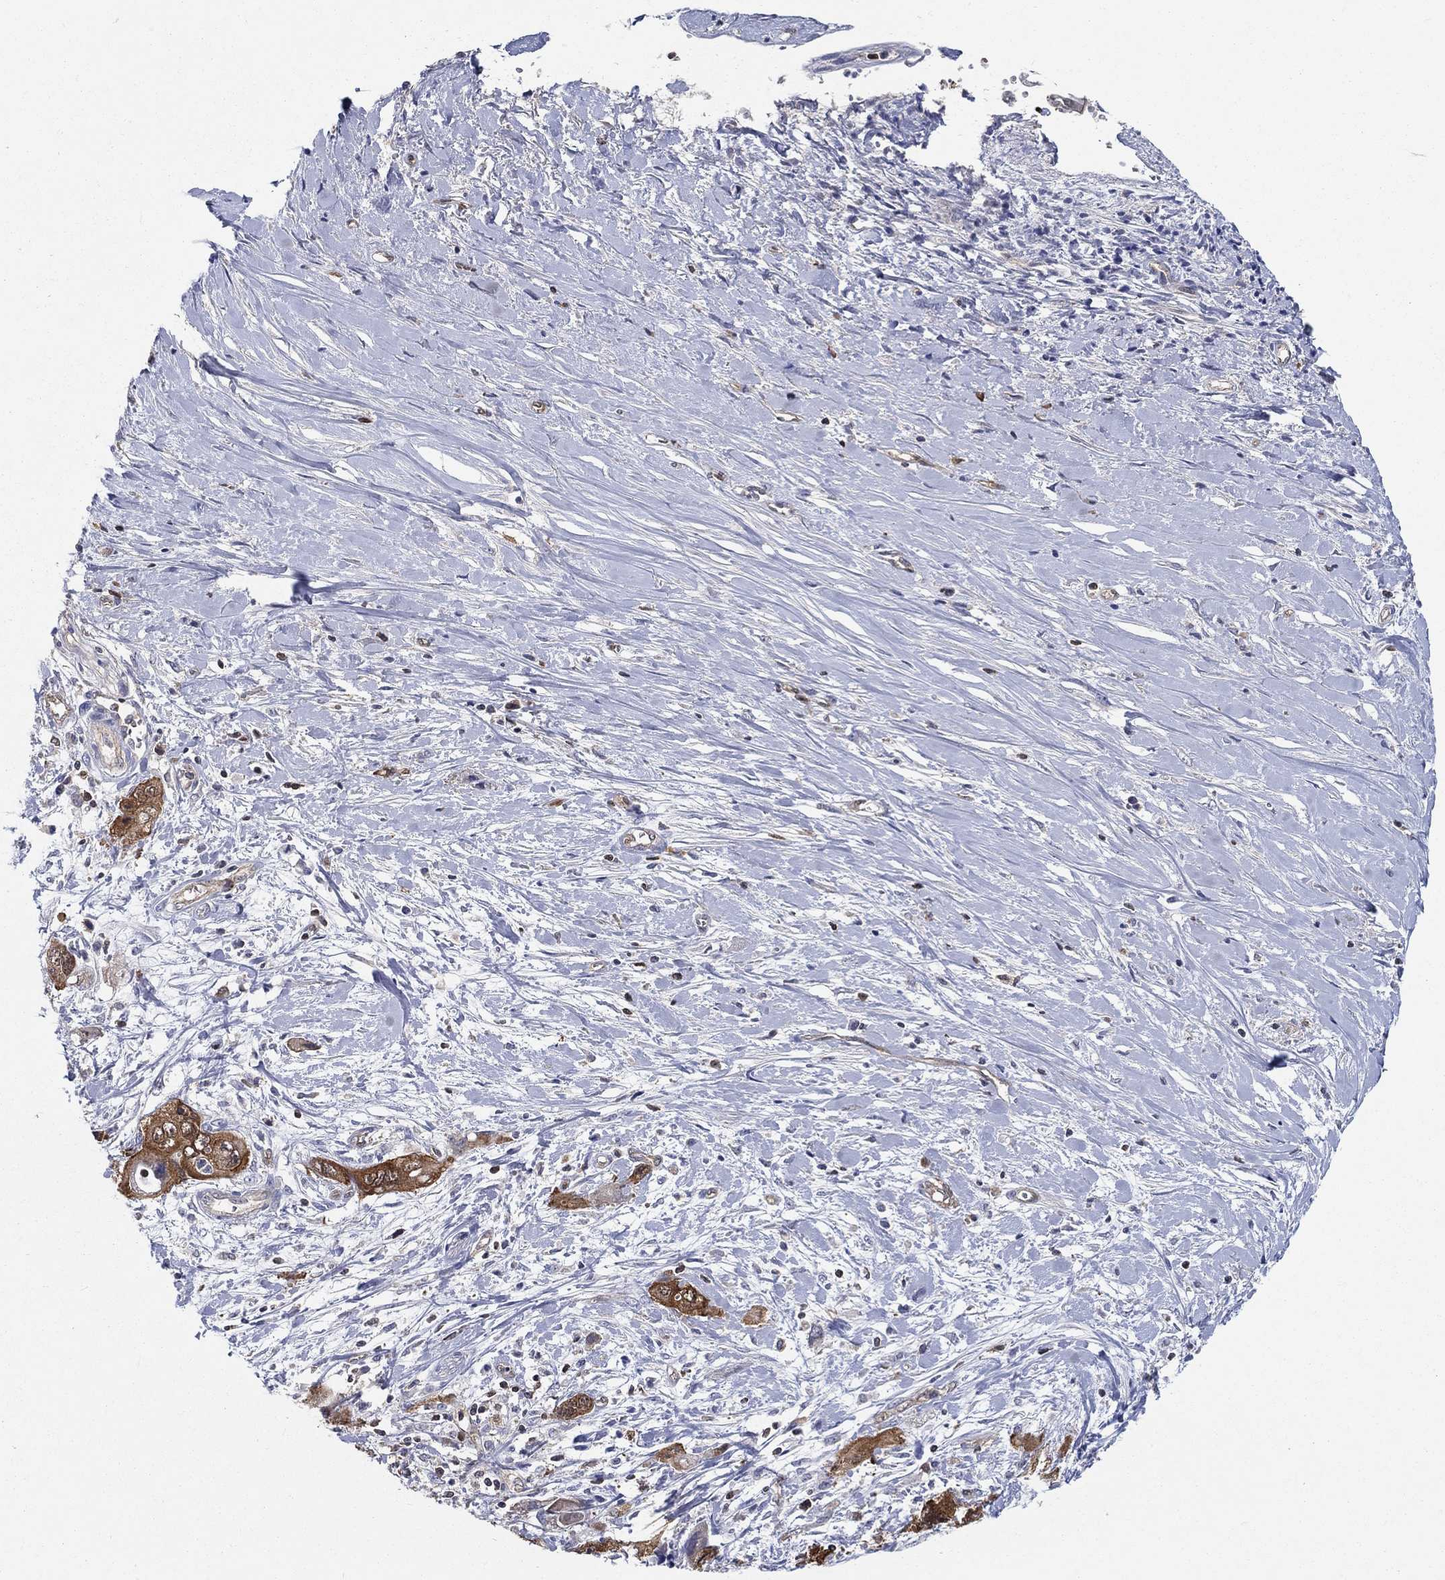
{"staining": {"intensity": "moderate", "quantity": "25%-75%", "location": "cytoplasmic/membranous"}, "tissue": "pancreatic cancer", "cell_type": "Tumor cells", "image_type": "cancer", "snomed": [{"axis": "morphology", "description": "Adenocarcinoma, NOS"}, {"axis": "topography", "description": "Pancreas"}], "caption": "Pancreatic cancer (adenocarcinoma) tissue displays moderate cytoplasmic/membranous expression in approximately 25%-75% of tumor cells Immunohistochemistry (ihc) stains the protein in brown and the nuclei are stained blue.", "gene": "AGFG2", "patient": {"sex": "male", "age": 47}}